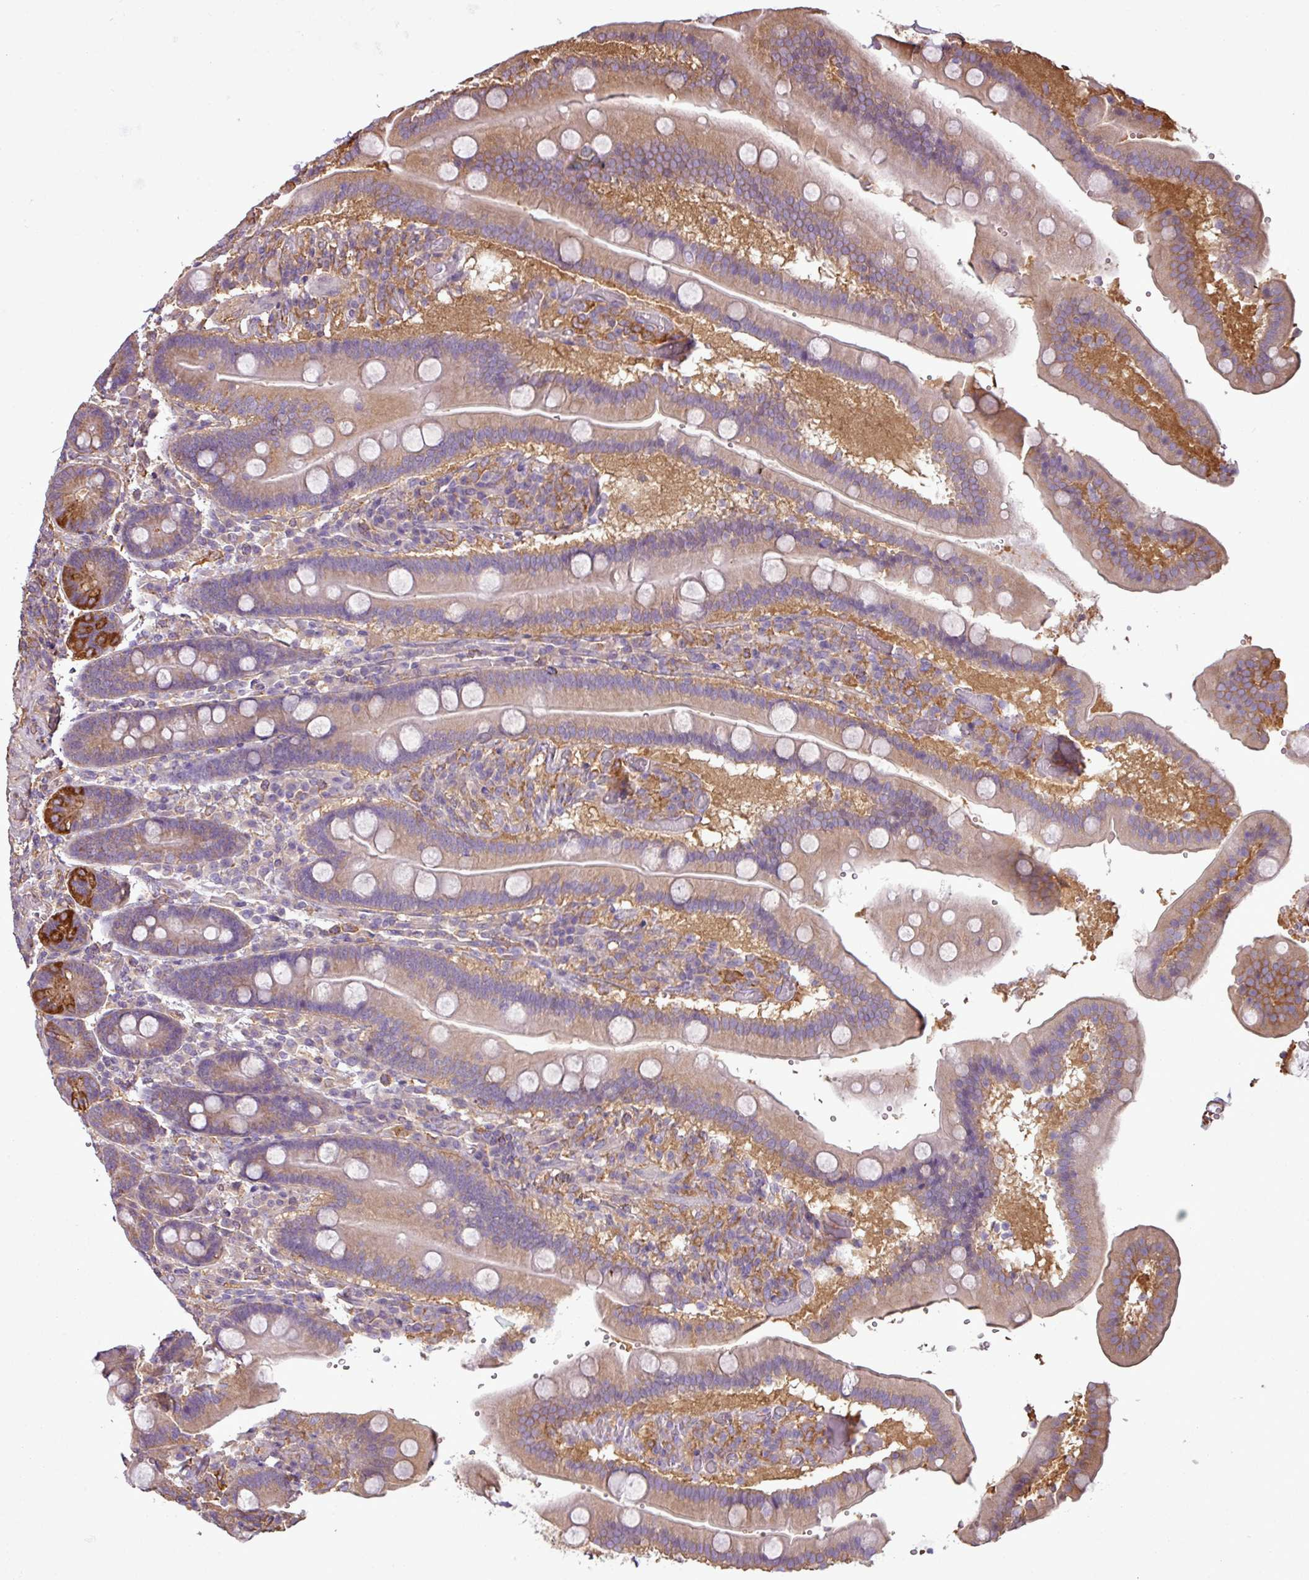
{"staining": {"intensity": "strong", "quantity": "<25%", "location": "cytoplasmic/membranous"}, "tissue": "duodenum", "cell_type": "Glandular cells", "image_type": "normal", "snomed": [{"axis": "morphology", "description": "Normal tissue, NOS"}, {"axis": "topography", "description": "Duodenum"}], "caption": "Immunohistochemistry (DAB) staining of unremarkable human duodenum exhibits strong cytoplasmic/membranous protein positivity in about <25% of glandular cells.", "gene": "PACSIN2", "patient": {"sex": "female", "age": 62}}